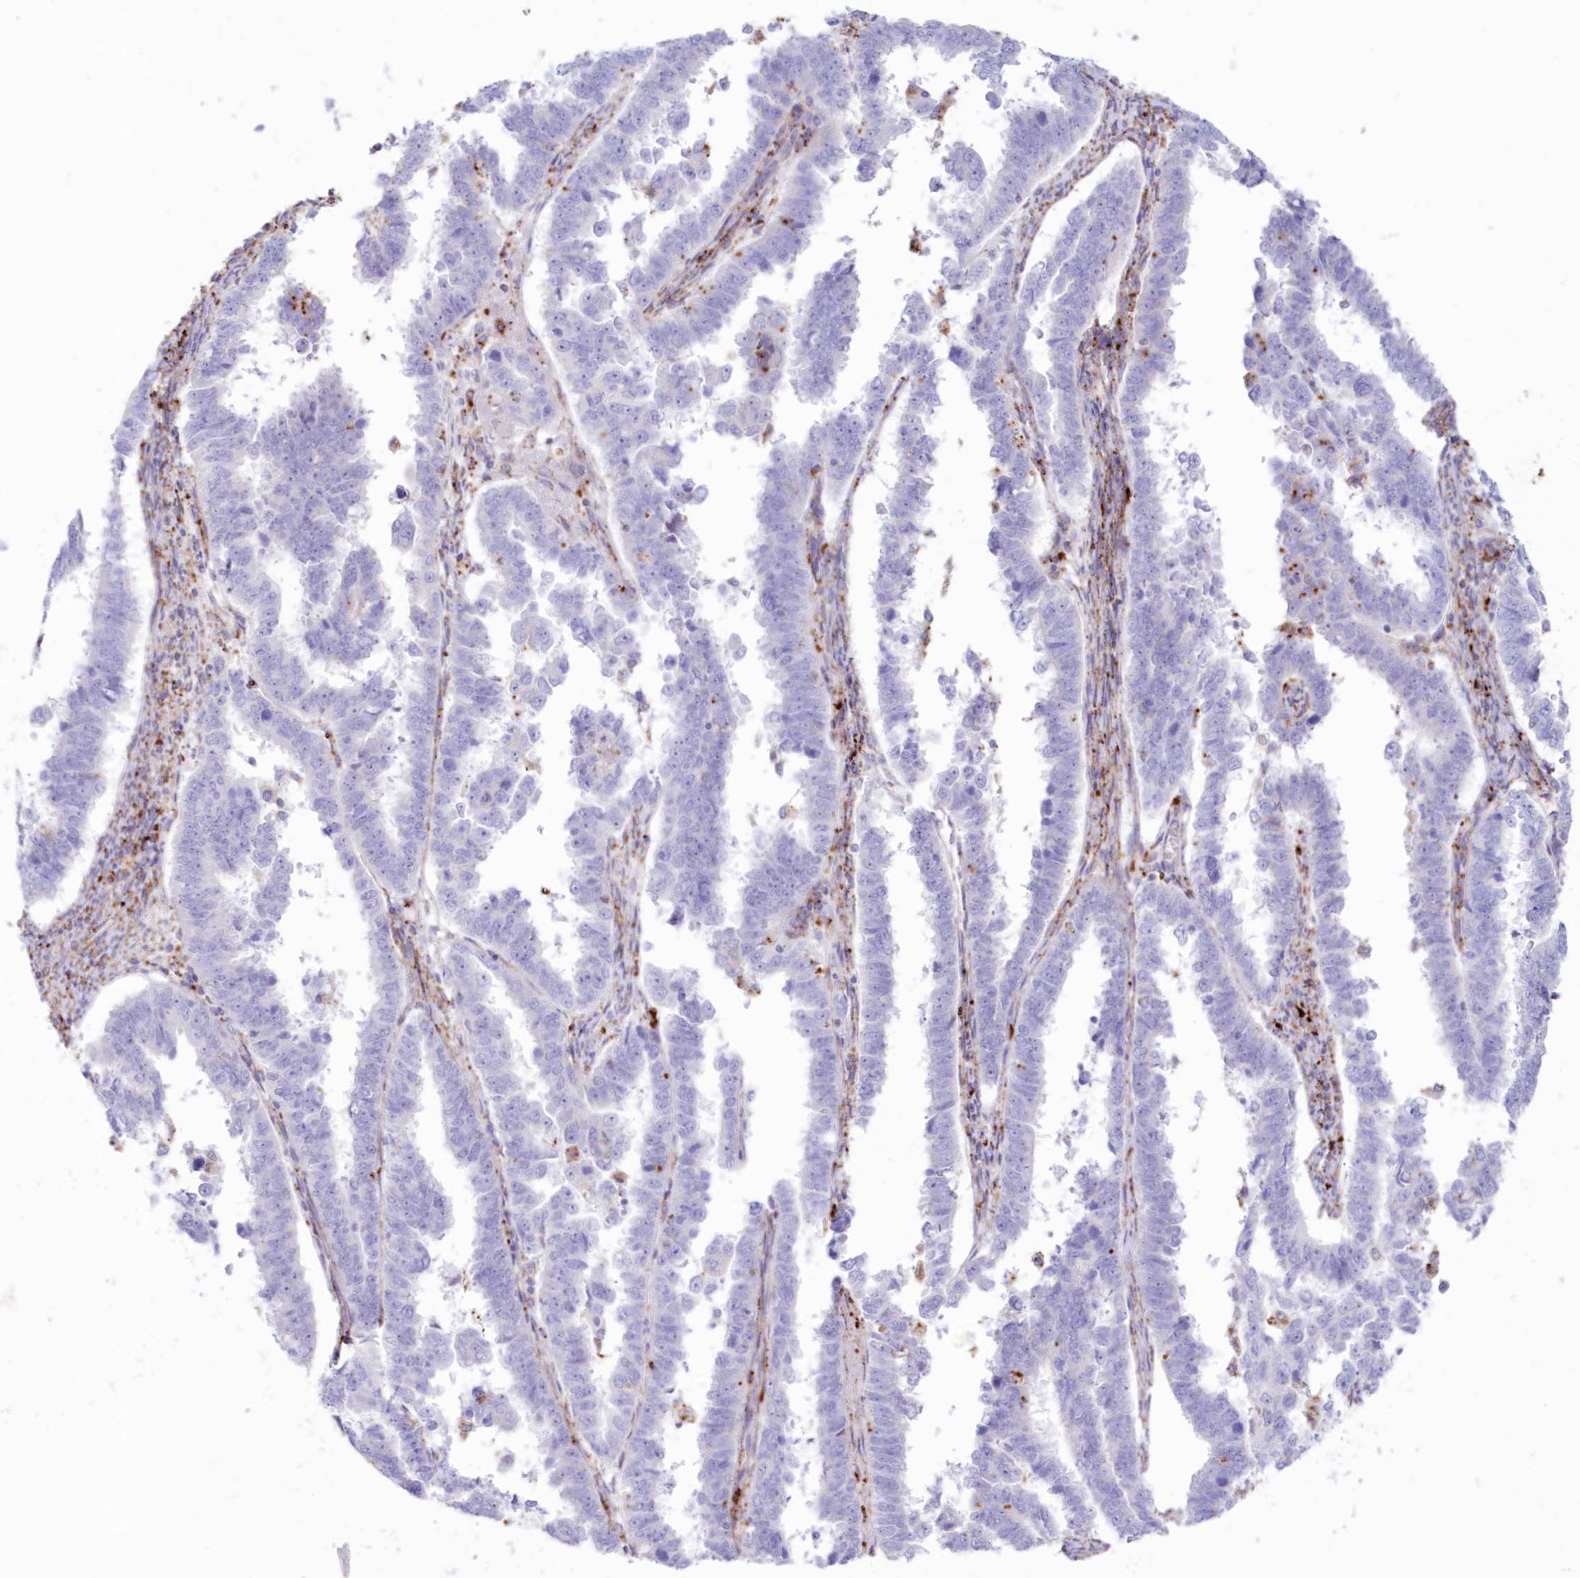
{"staining": {"intensity": "negative", "quantity": "none", "location": "none"}, "tissue": "endometrial cancer", "cell_type": "Tumor cells", "image_type": "cancer", "snomed": [{"axis": "morphology", "description": "Adenocarcinoma, NOS"}, {"axis": "topography", "description": "Endometrium"}], "caption": "A high-resolution photomicrograph shows immunohistochemistry staining of endometrial cancer, which displays no significant staining in tumor cells.", "gene": "TPP1", "patient": {"sex": "female", "age": 75}}